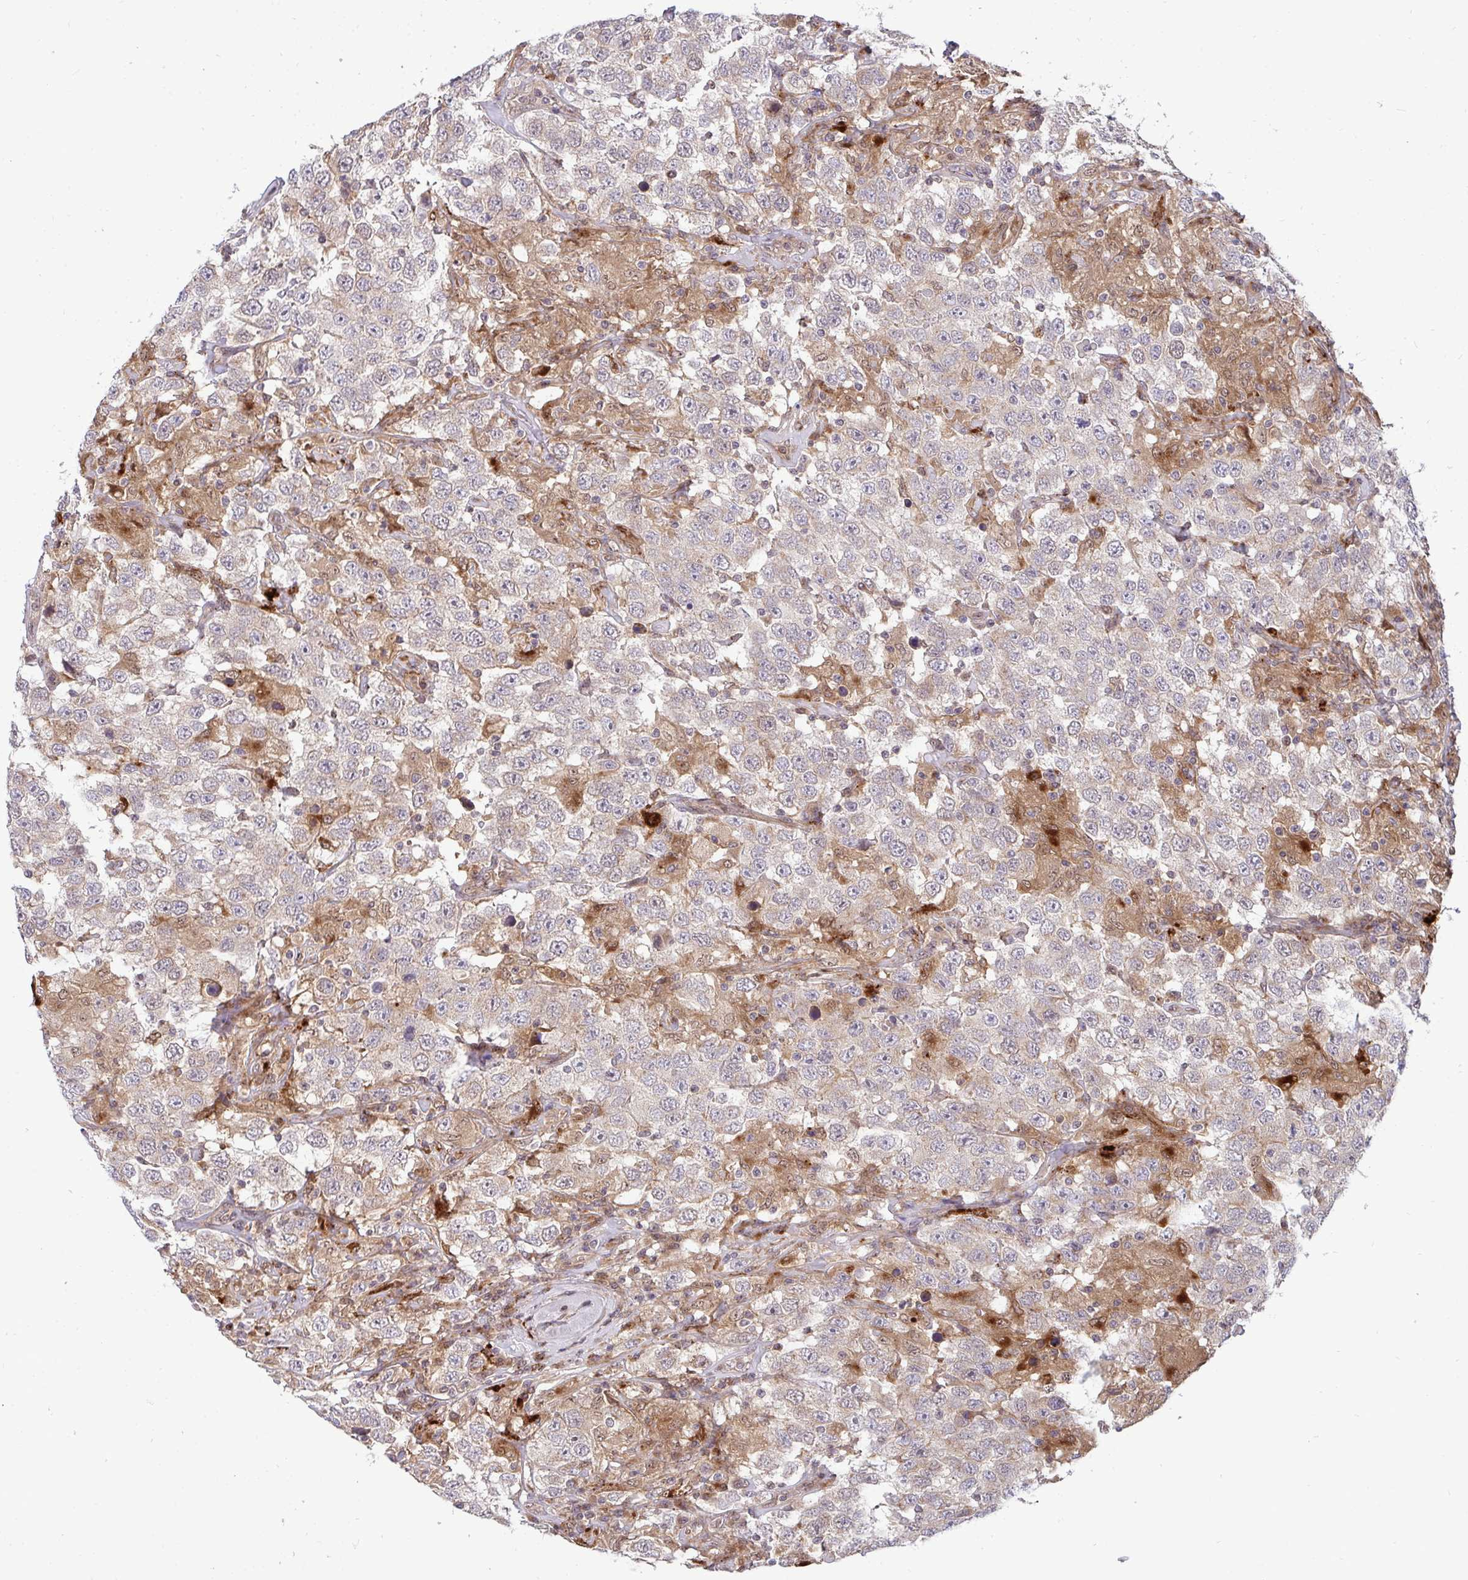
{"staining": {"intensity": "weak", "quantity": "<25%", "location": "cytoplasmic/membranous"}, "tissue": "testis cancer", "cell_type": "Tumor cells", "image_type": "cancer", "snomed": [{"axis": "morphology", "description": "Seminoma, NOS"}, {"axis": "topography", "description": "Testis"}], "caption": "Micrograph shows no significant protein positivity in tumor cells of seminoma (testis). (Stains: DAB (3,3'-diaminobenzidine) IHC with hematoxylin counter stain, Microscopy: brightfield microscopy at high magnification).", "gene": "TRIM44", "patient": {"sex": "male", "age": 41}}